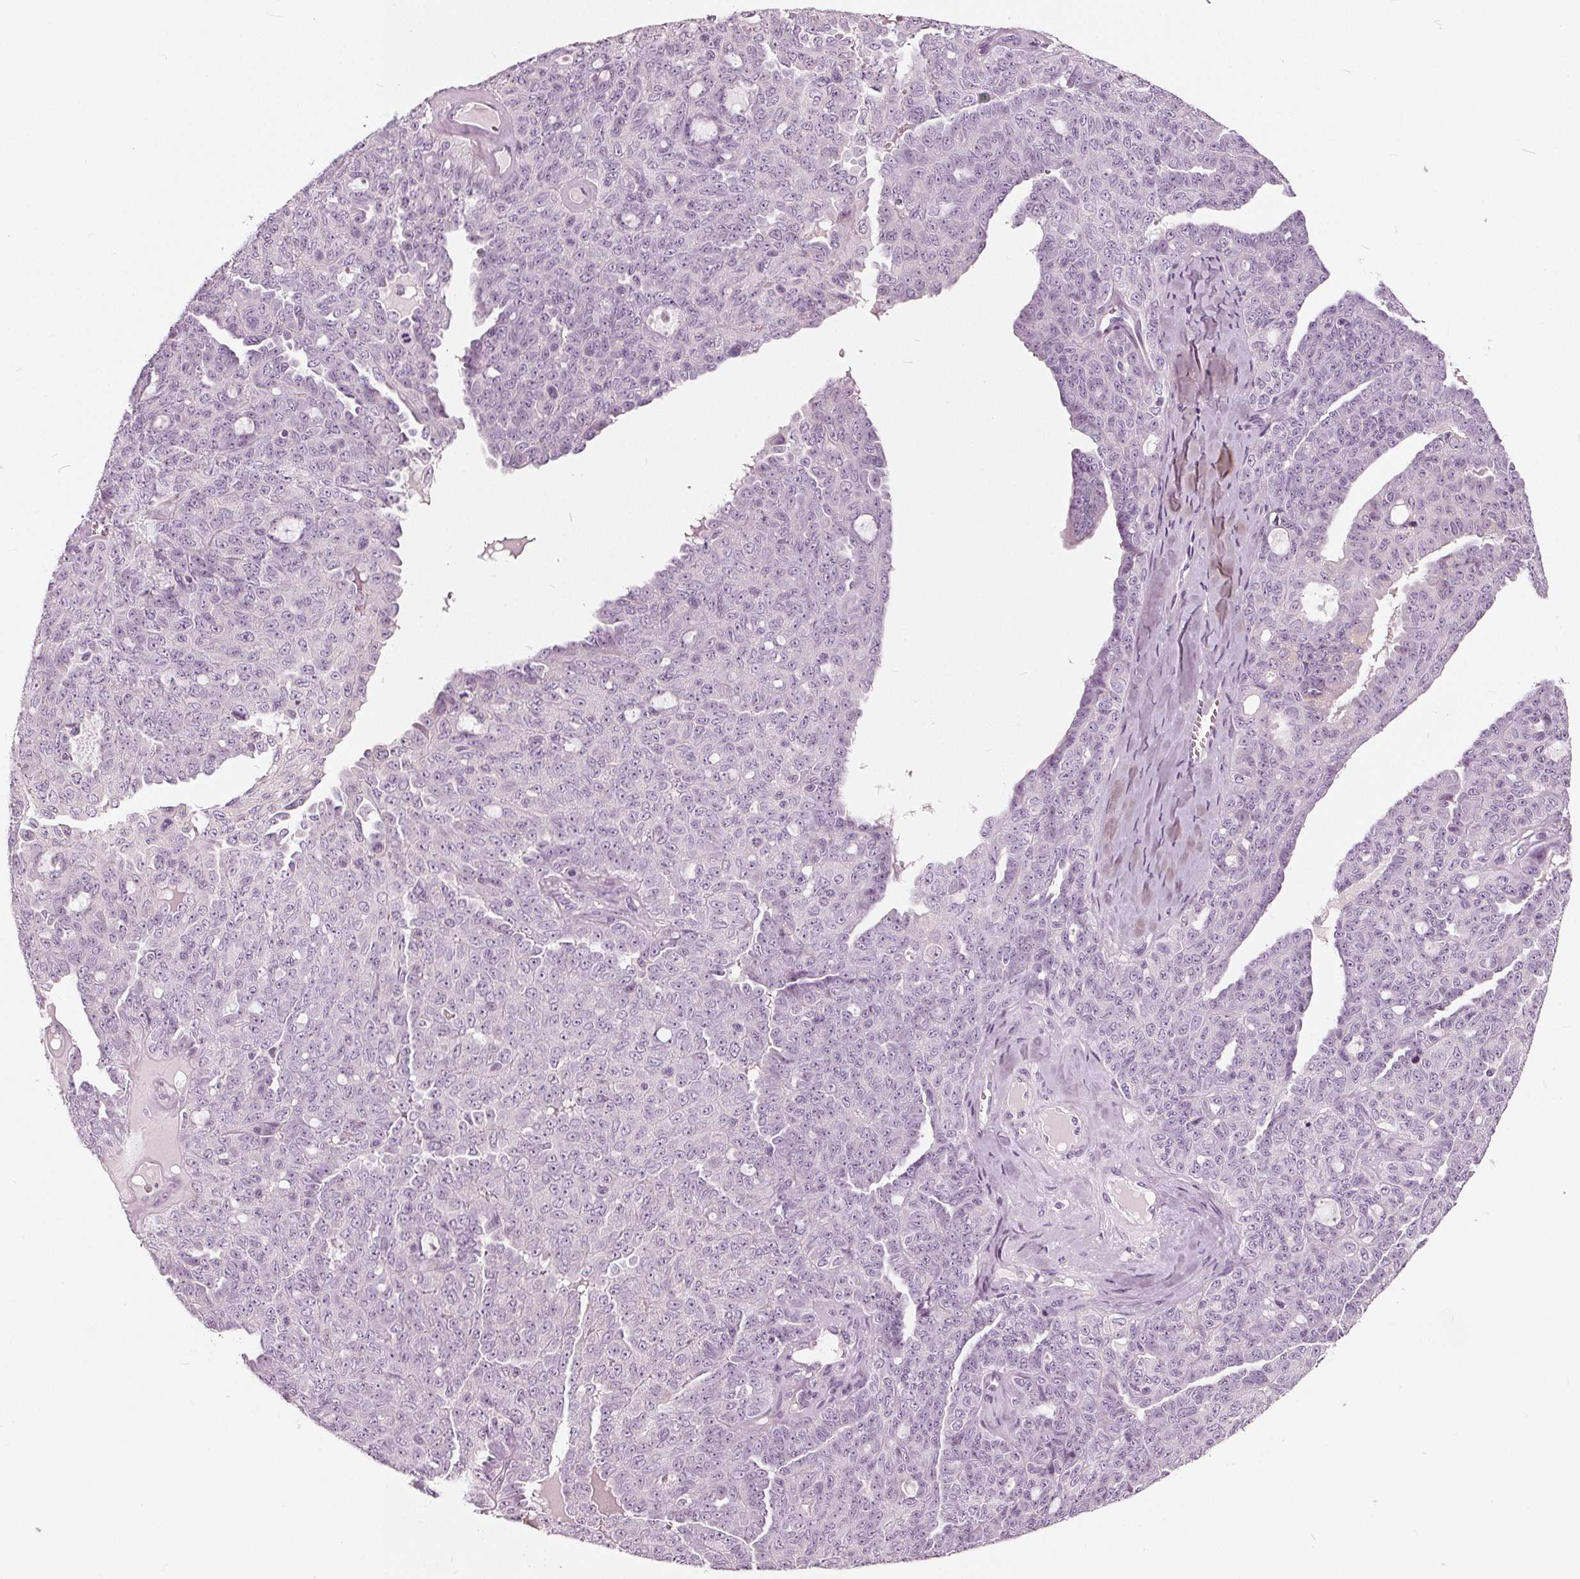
{"staining": {"intensity": "negative", "quantity": "none", "location": "none"}, "tissue": "ovarian cancer", "cell_type": "Tumor cells", "image_type": "cancer", "snomed": [{"axis": "morphology", "description": "Cystadenocarcinoma, serous, NOS"}, {"axis": "topography", "description": "Ovary"}], "caption": "There is no significant expression in tumor cells of ovarian cancer. (DAB (3,3'-diaminobenzidine) immunohistochemistry (IHC) visualized using brightfield microscopy, high magnification).", "gene": "LHFPL7", "patient": {"sex": "female", "age": 71}}